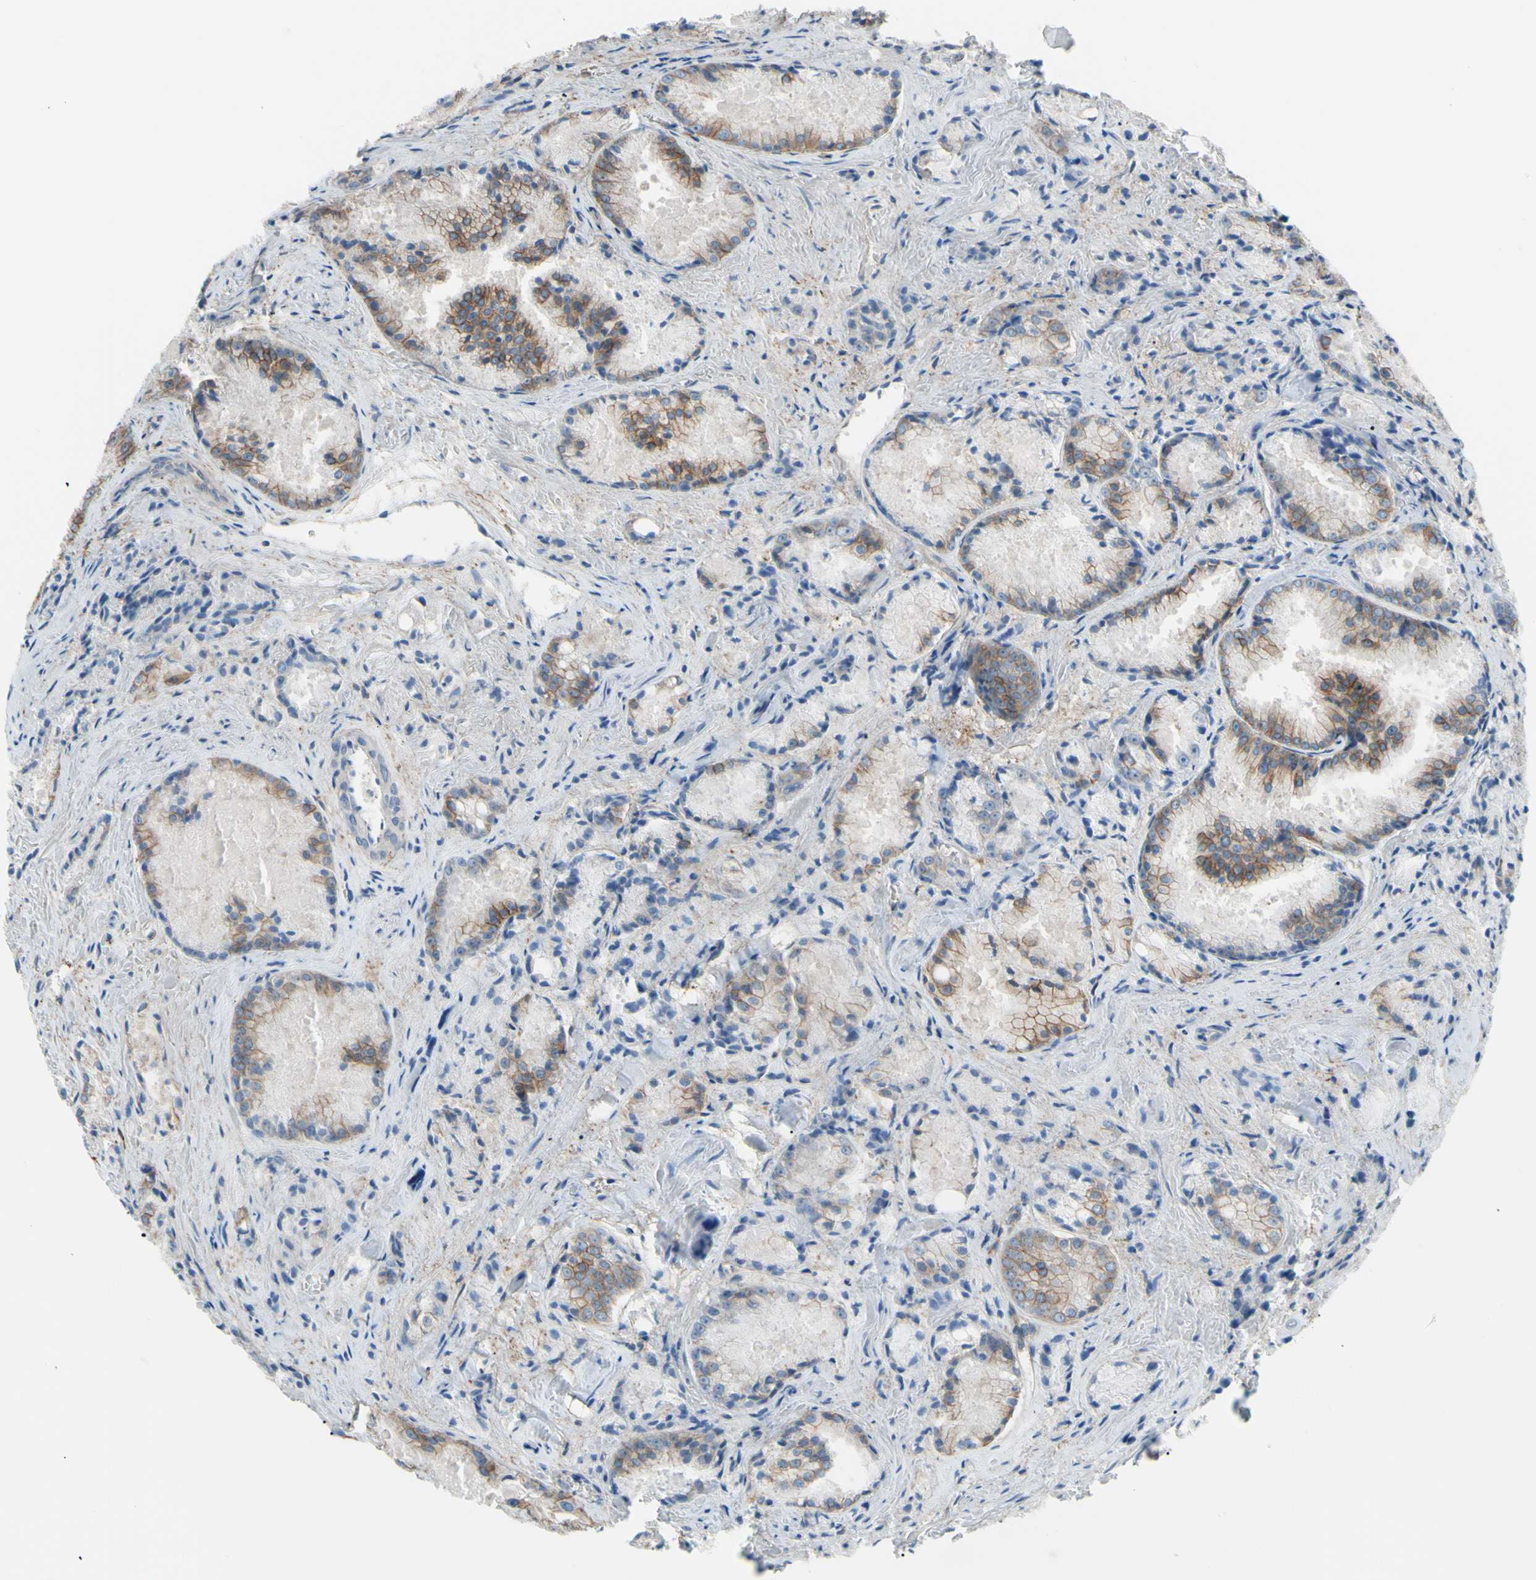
{"staining": {"intensity": "weak", "quantity": "25%-75%", "location": "cytoplasmic/membranous"}, "tissue": "prostate cancer", "cell_type": "Tumor cells", "image_type": "cancer", "snomed": [{"axis": "morphology", "description": "Adenocarcinoma, Low grade"}, {"axis": "topography", "description": "Prostate"}], "caption": "IHC histopathology image of human prostate cancer (low-grade adenocarcinoma) stained for a protein (brown), which shows low levels of weak cytoplasmic/membranous positivity in about 25%-75% of tumor cells.", "gene": "ADD1", "patient": {"sex": "male", "age": 64}}